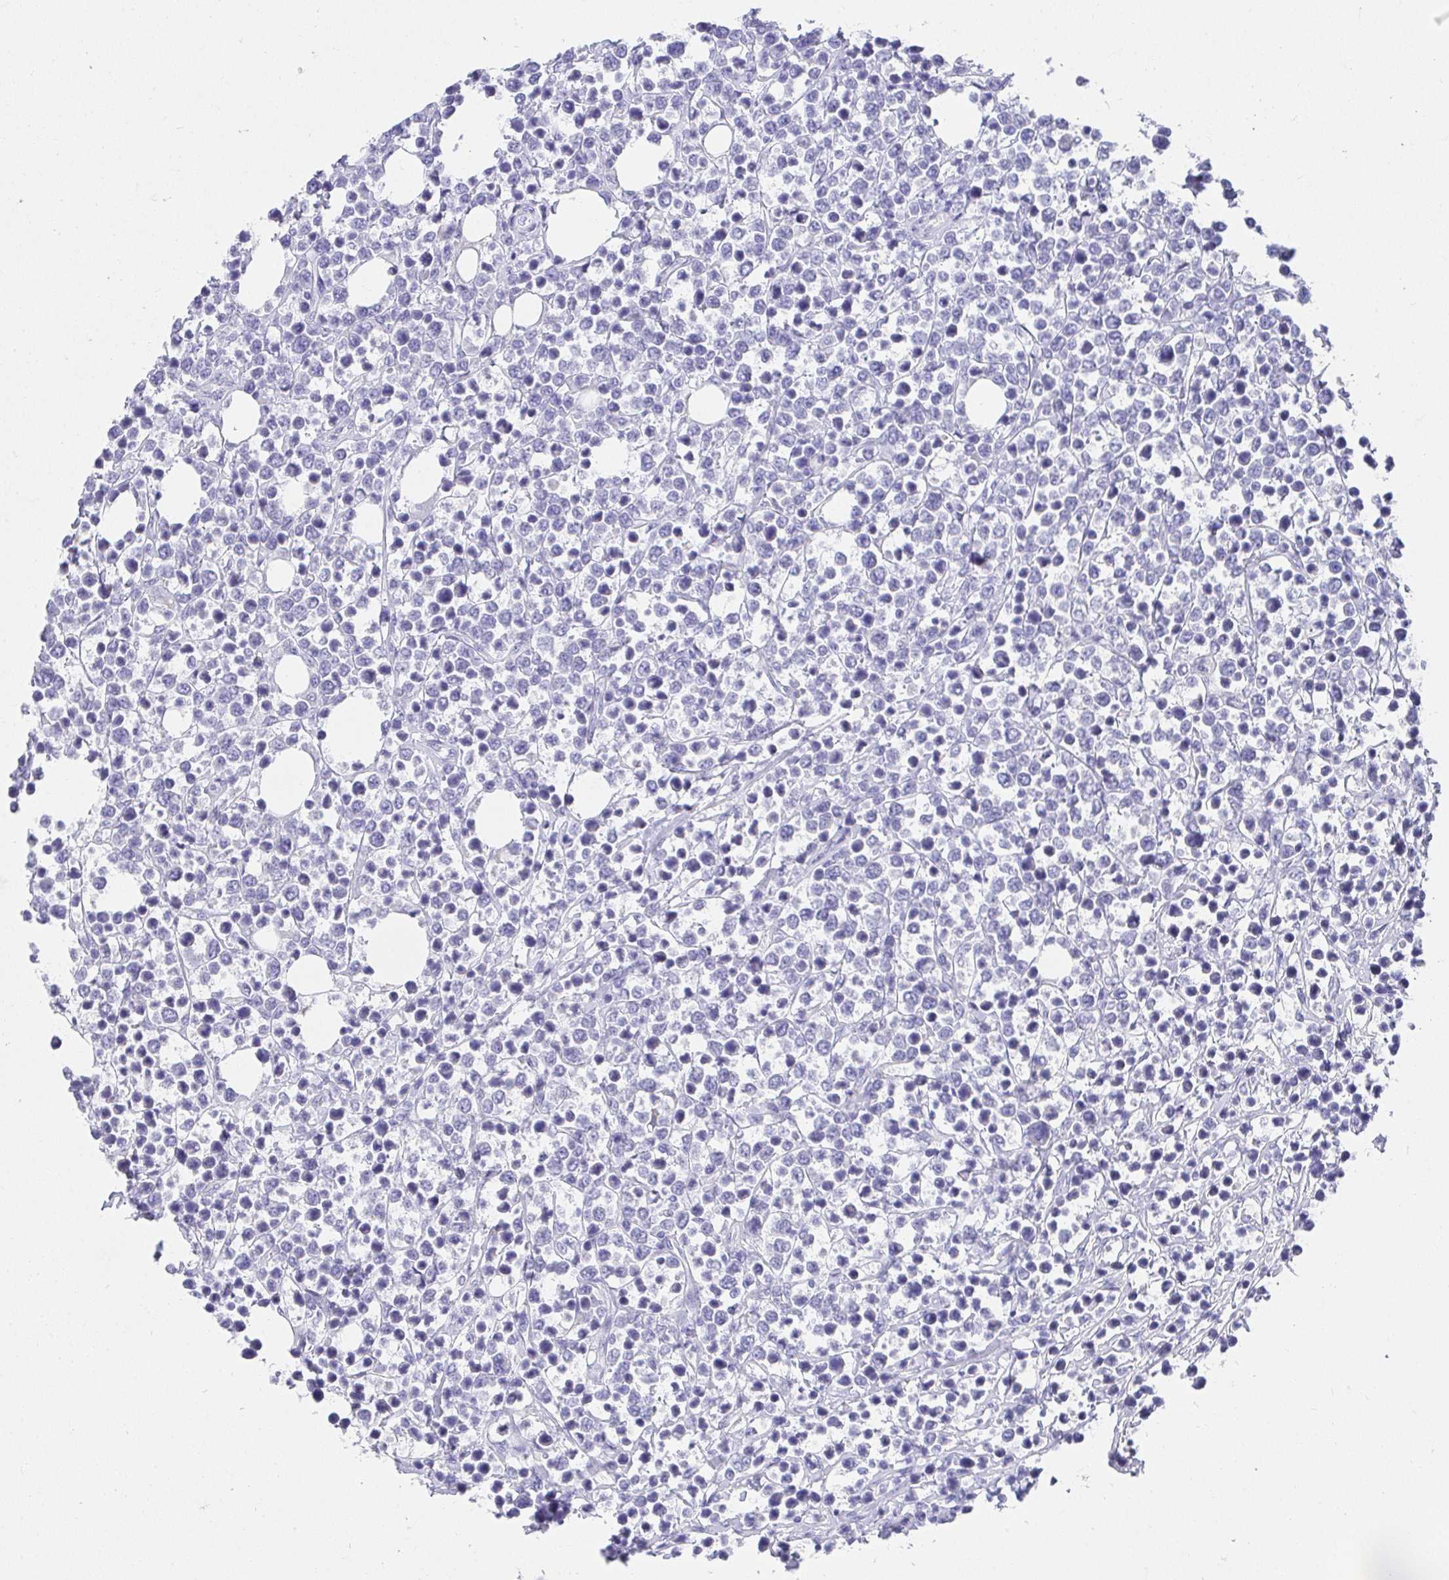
{"staining": {"intensity": "negative", "quantity": "none", "location": "none"}, "tissue": "lymphoma", "cell_type": "Tumor cells", "image_type": "cancer", "snomed": [{"axis": "morphology", "description": "Malignant lymphoma, non-Hodgkin's type, Low grade"}, {"axis": "topography", "description": "Lymph node"}], "caption": "IHC histopathology image of neoplastic tissue: lymphoma stained with DAB (3,3'-diaminobenzidine) displays no significant protein expression in tumor cells.", "gene": "VGLL1", "patient": {"sex": "male", "age": 60}}